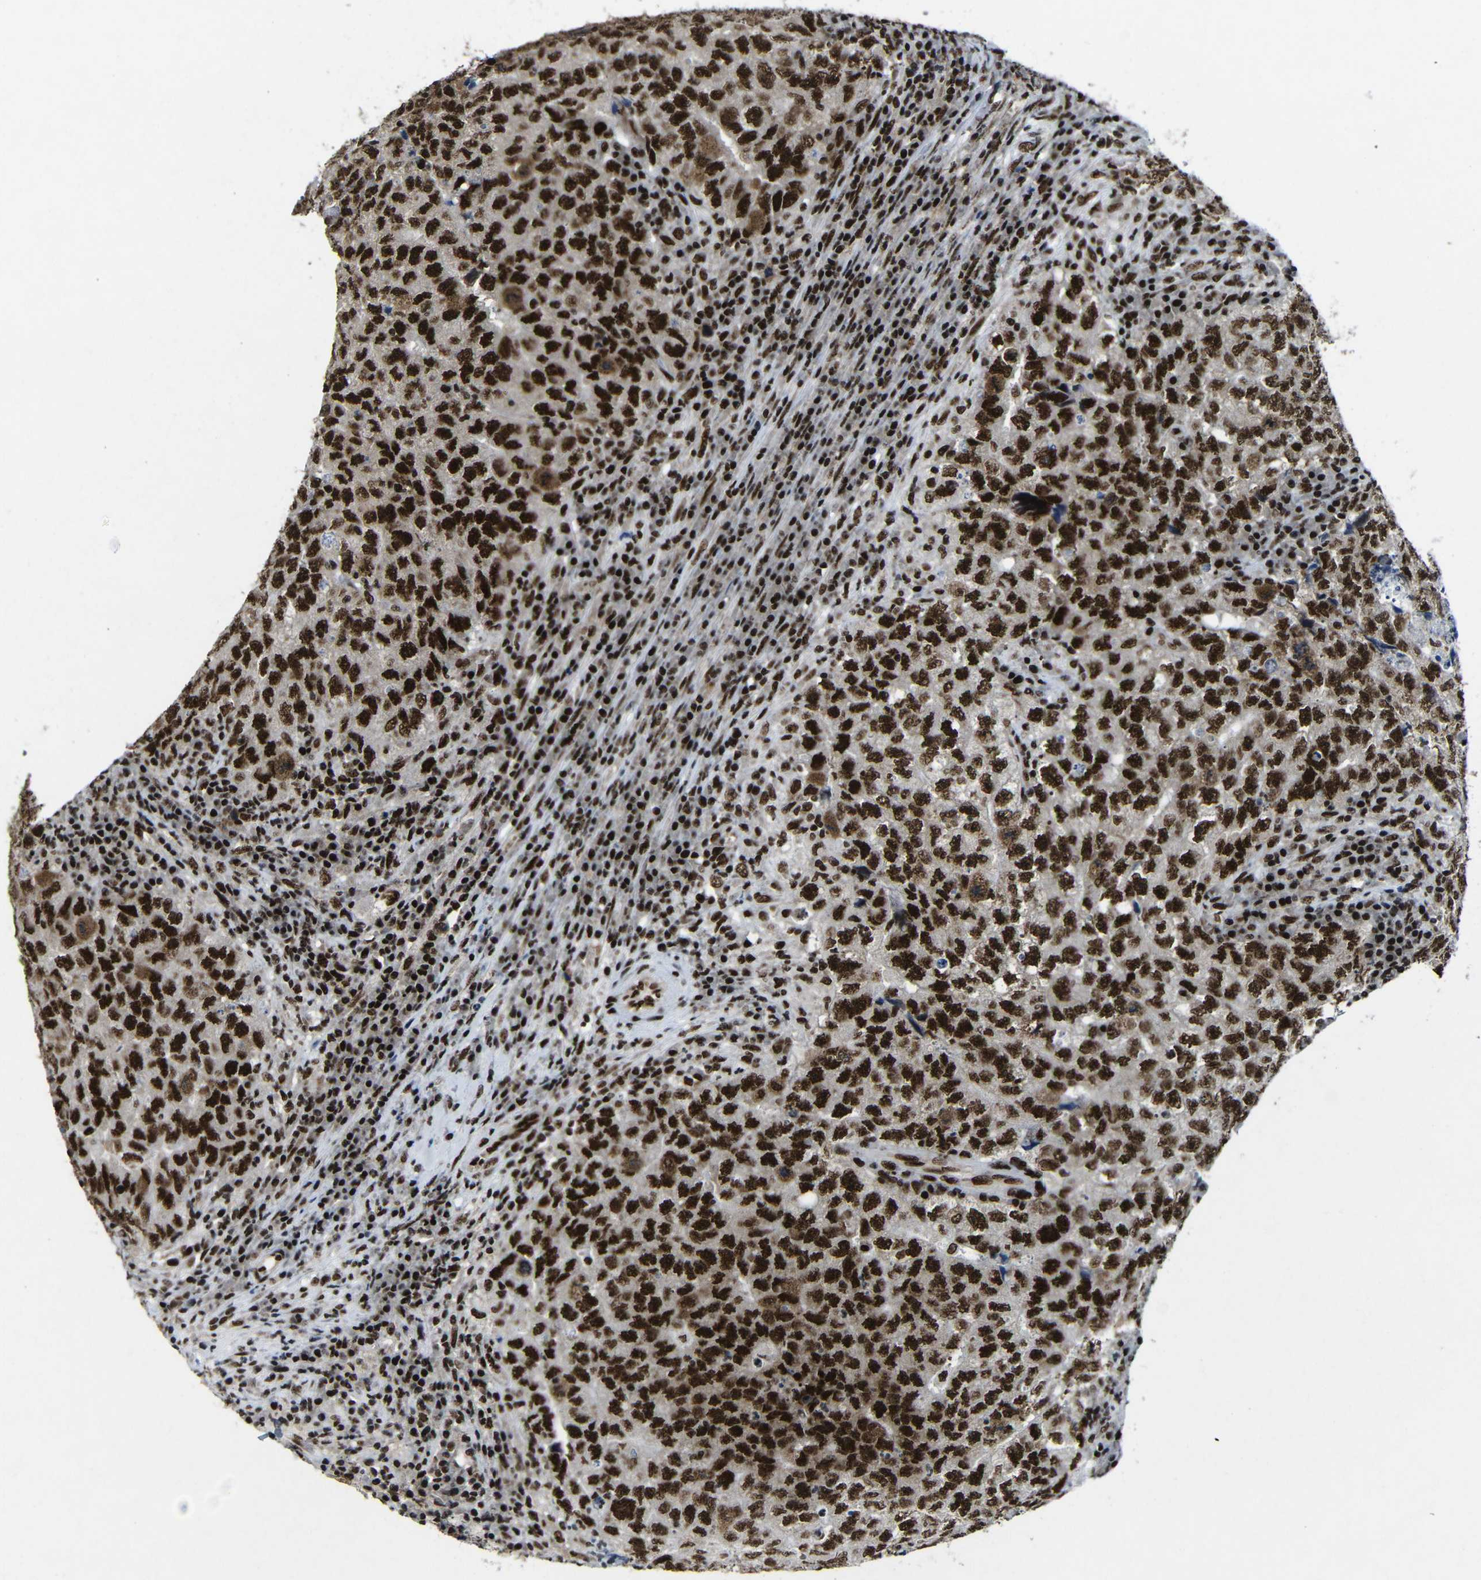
{"staining": {"intensity": "strong", "quantity": ">75%", "location": "nuclear"}, "tissue": "testis cancer", "cell_type": "Tumor cells", "image_type": "cancer", "snomed": [{"axis": "morphology", "description": "Necrosis, NOS"}, {"axis": "morphology", "description": "Carcinoma, Embryonal, NOS"}, {"axis": "topography", "description": "Testis"}], "caption": "Tumor cells reveal high levels of strong nuclear staining in about >75% of cells in human testis cancer (embryonal carcinoma).", "gene": "PTBP1", "patient": {"sex": "male", "age": 19}}